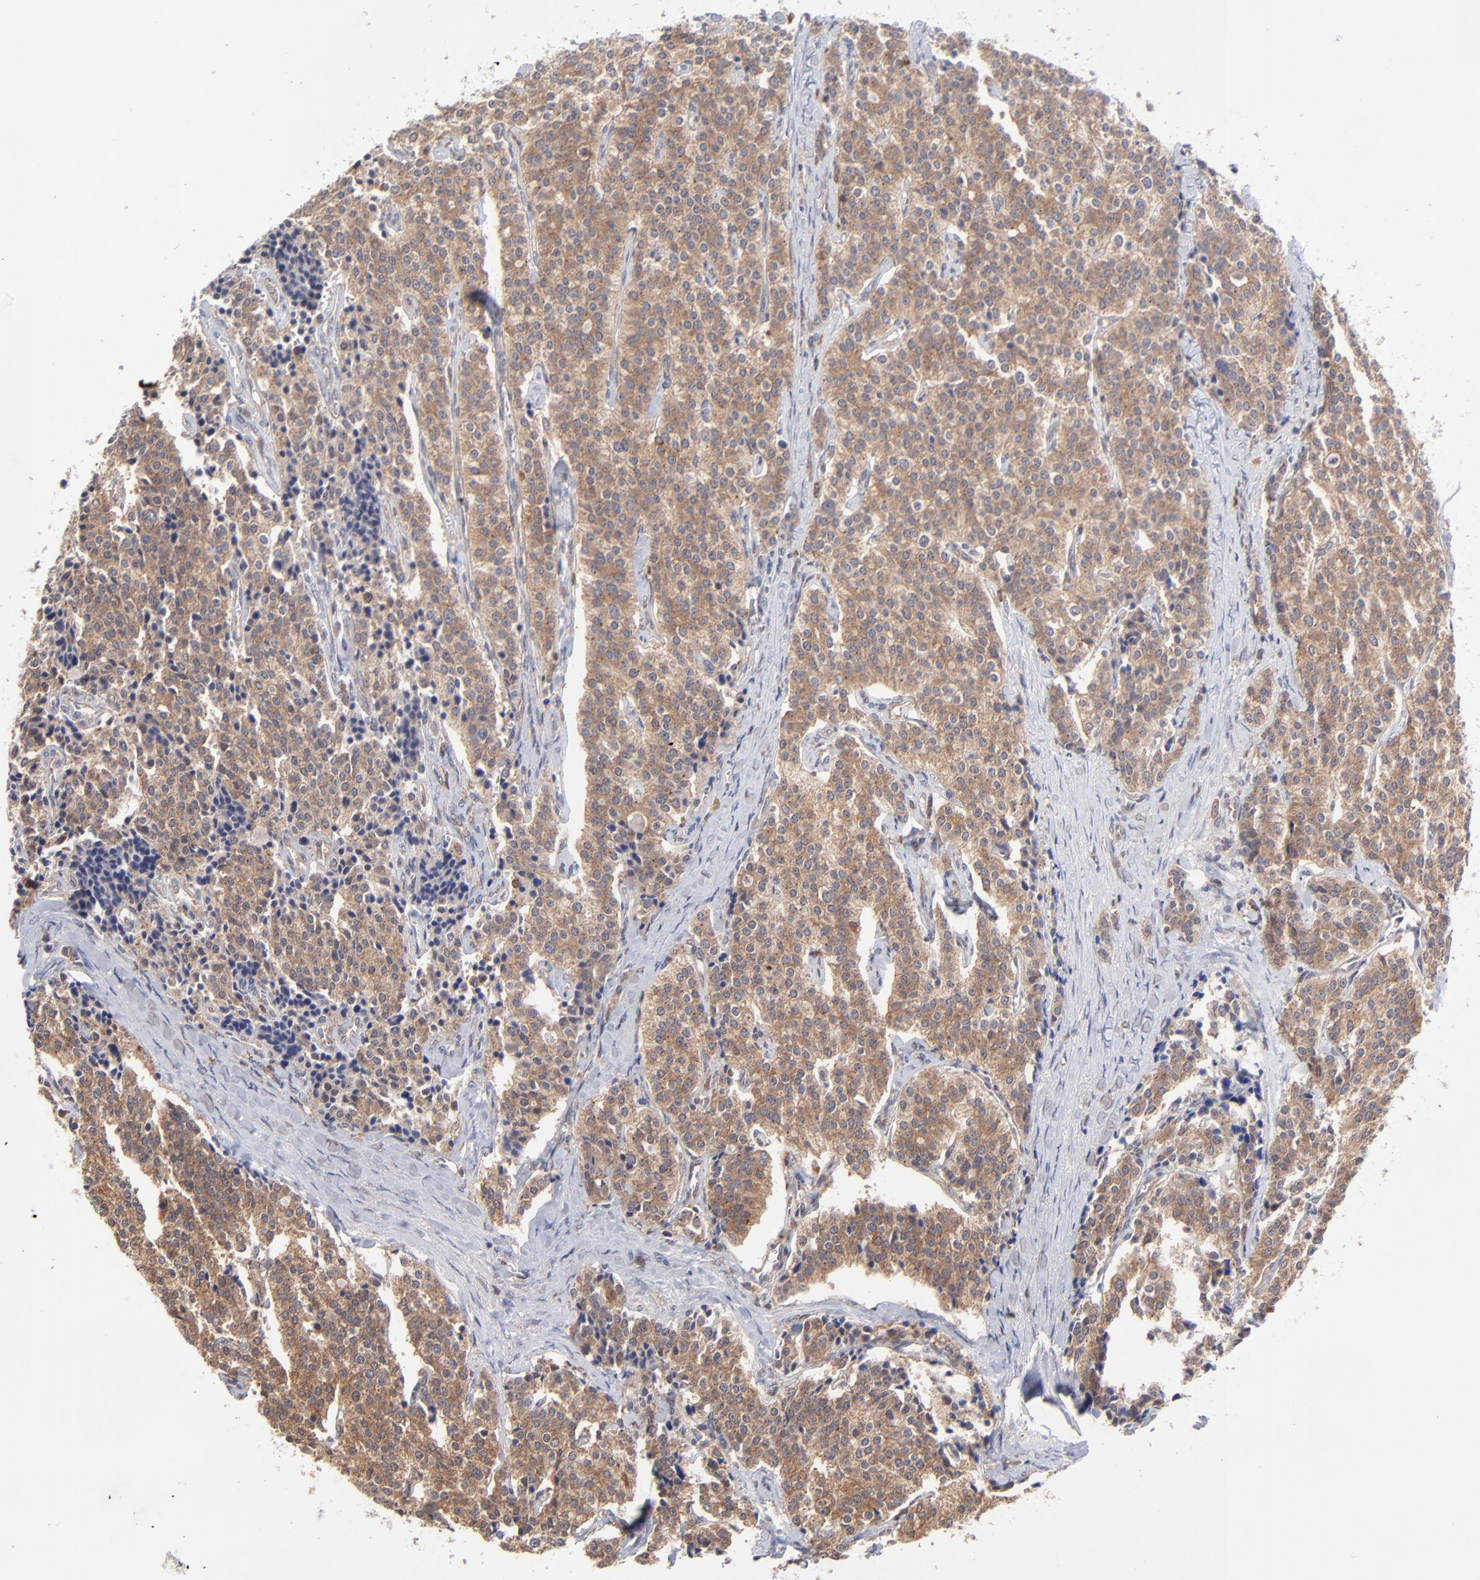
{"staining": {"intensity": "moderate", "quantity": ">75%", "location": "cytoplasmic/membranous"}, "tissue": "carcinoid", "cell_type": "Tumor cells", "image_type": "cancer", "snomed": [{"axis": "morphology", "description": "Carcinoid, malignant, NOS"}, {"axis": "topography", "description": "Small intestine"}], "caption": "A micrograph of human carcinoid stained for a protein demonstrates moderate cytoplasmic/membranous brown staining in tumor cells. Immunohistochemistry stains the protein of interest in brown and the nuclei are stained blue.", "gene": "GART", "patient": {"sex": "male", "age": 63}}